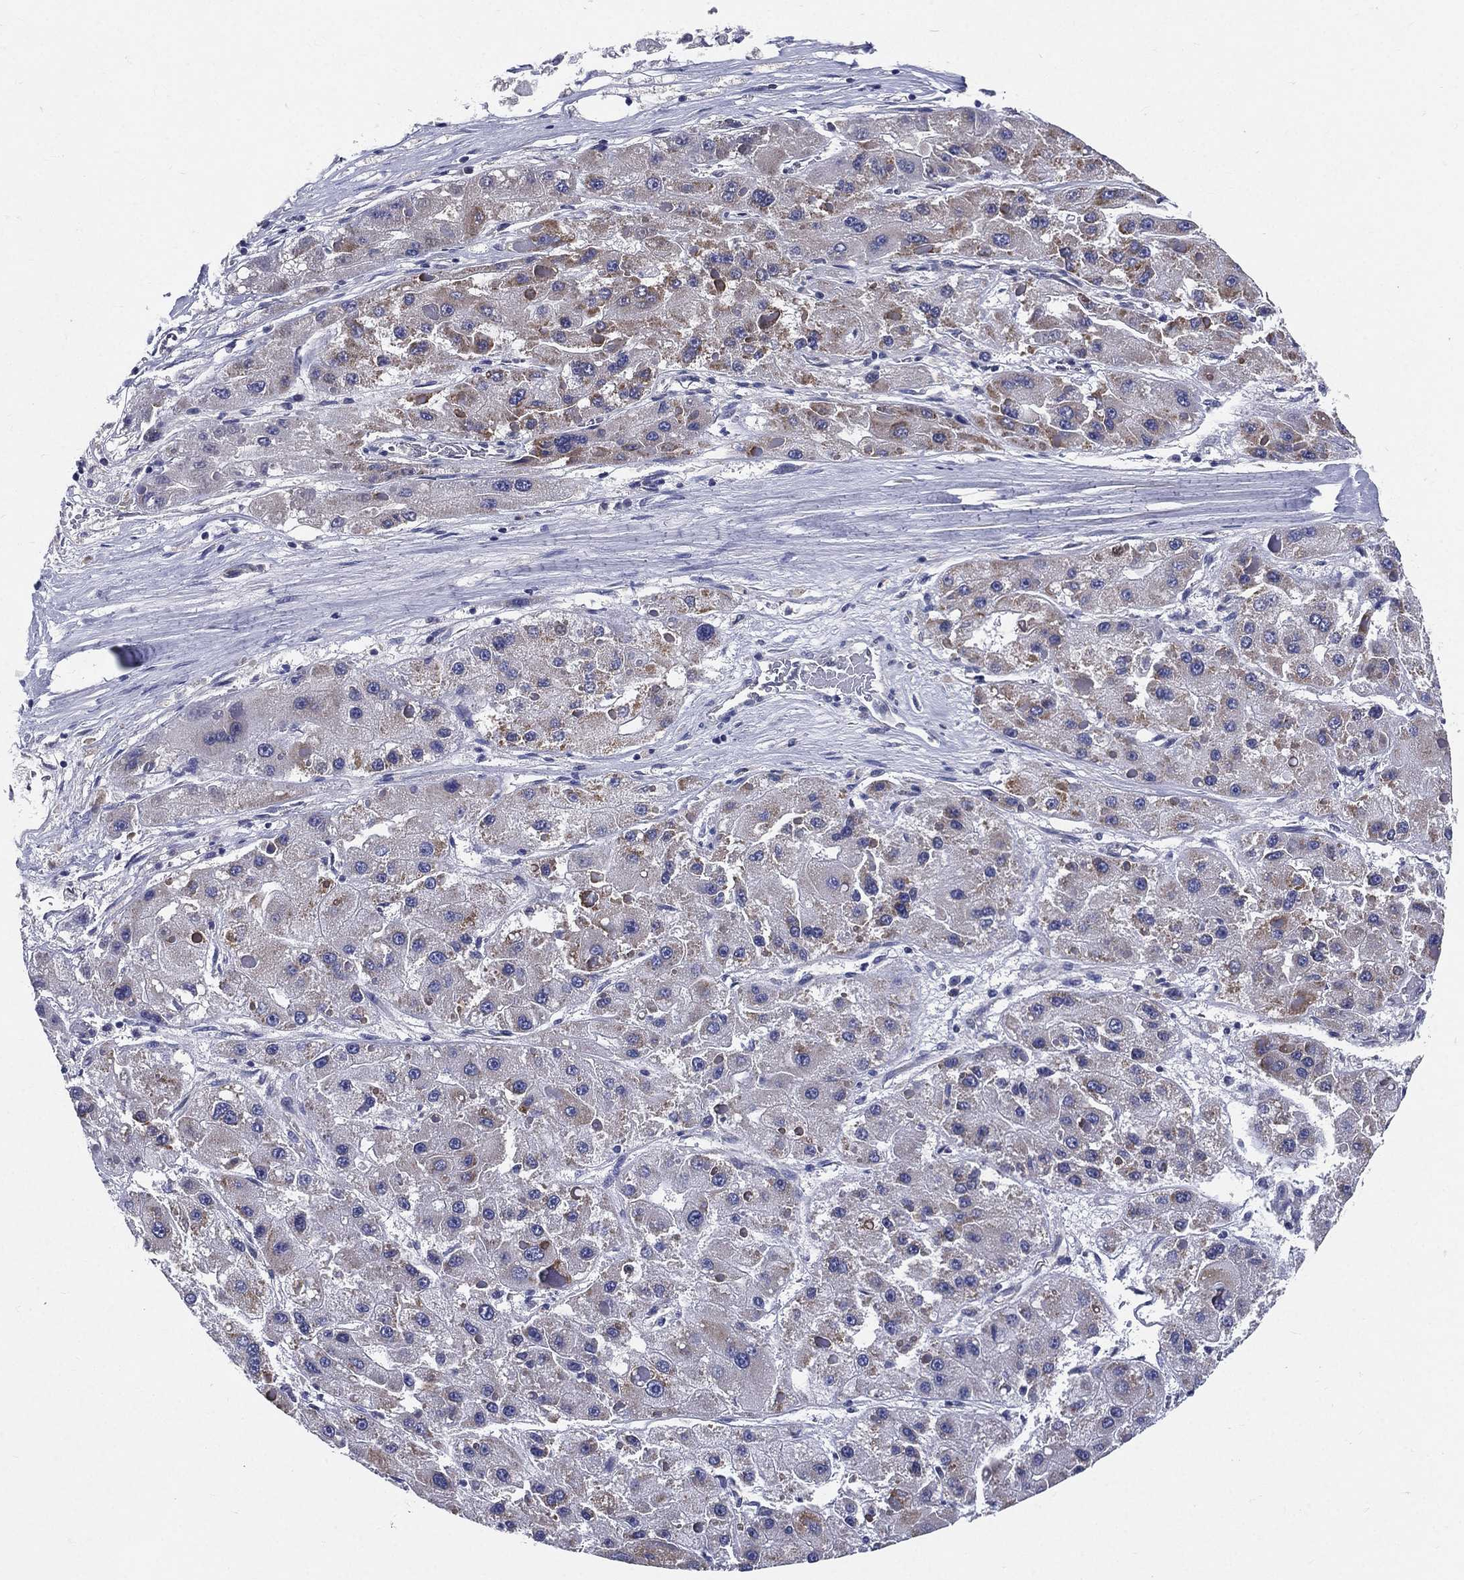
{"staining": {"intensity": "moderate", "quantity": "<25%", "location": "cytoplasmic/membranous"}, "tissue": "liver cancer", "cell_type": "Tumor cells", "image_type": "cancer", "snomed": [{"axis": "morphology", "description": "Carcinoma, Hepatocellular, NOS"}, {"axis": "topography", "description": "Liver"}], "caption": "Tumor cells demonstrate moderate cytoplasmic/membranous expression in approximately <25% of cells in liver cancer (hepatocellular carcinoma).", "gene": "PWWP3A", "patient": {"sex": "female", "age": 73}}